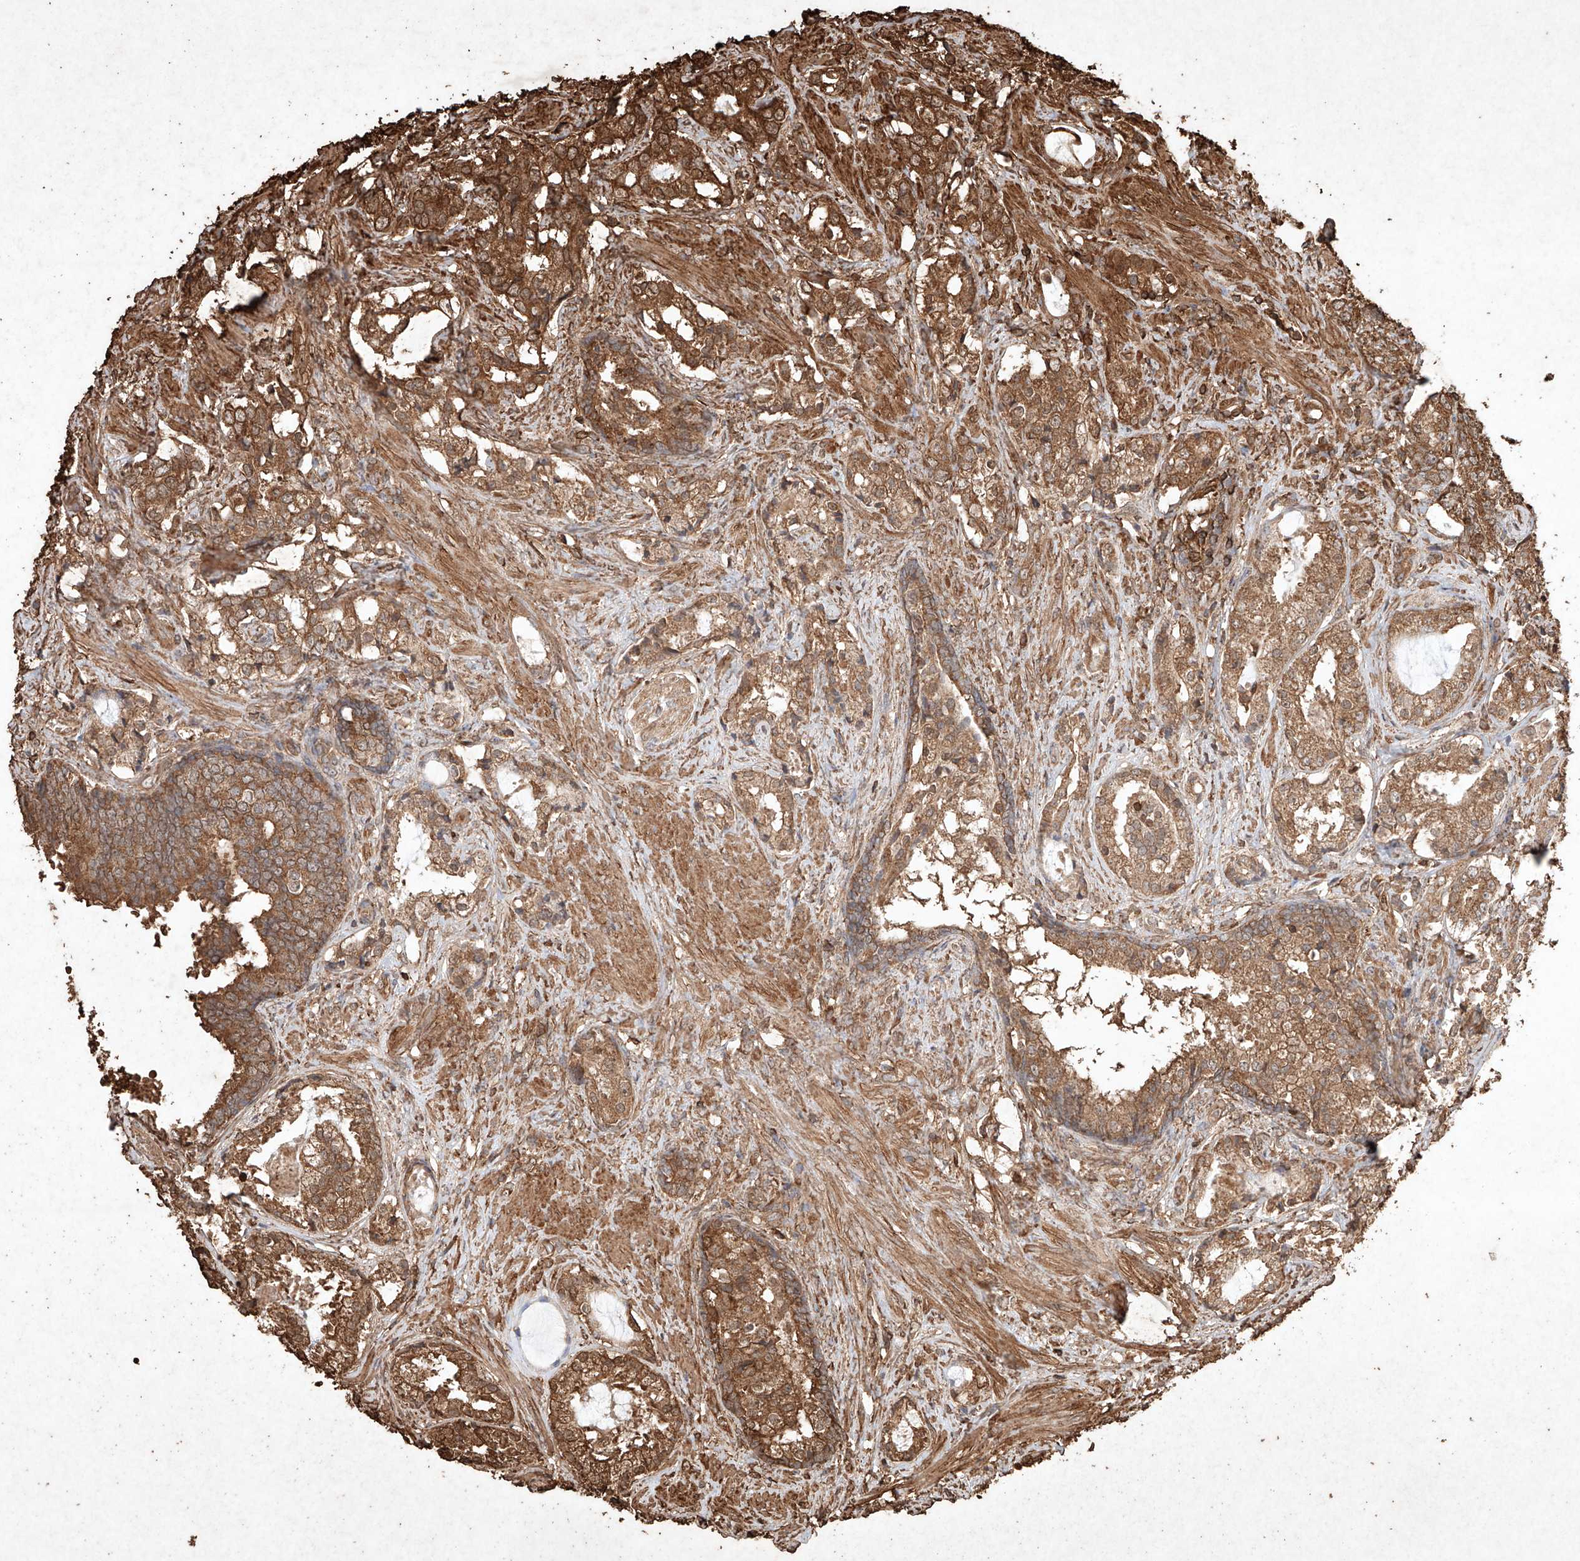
{"staining": {"intensity": "strong", "quantity": ">75%", "location": "cytoplasmic/membranous"}, "tissue": "prostate cancer", "cell_type": "Tumor cells", "image_type": "cancer", "snomed": [{"axis": "morphology", "description": "Adenocarcinoma, High grade"}, {"axis": "topography", "description": "Prostate"}], "caption": "Human prostate cancer (adenocarcinoma (high-grade)) stained with a protein marker exhibits strong staining in tumor cells.", "gene": "M6PR", "patient": {"sex": "male", "age": 58}}